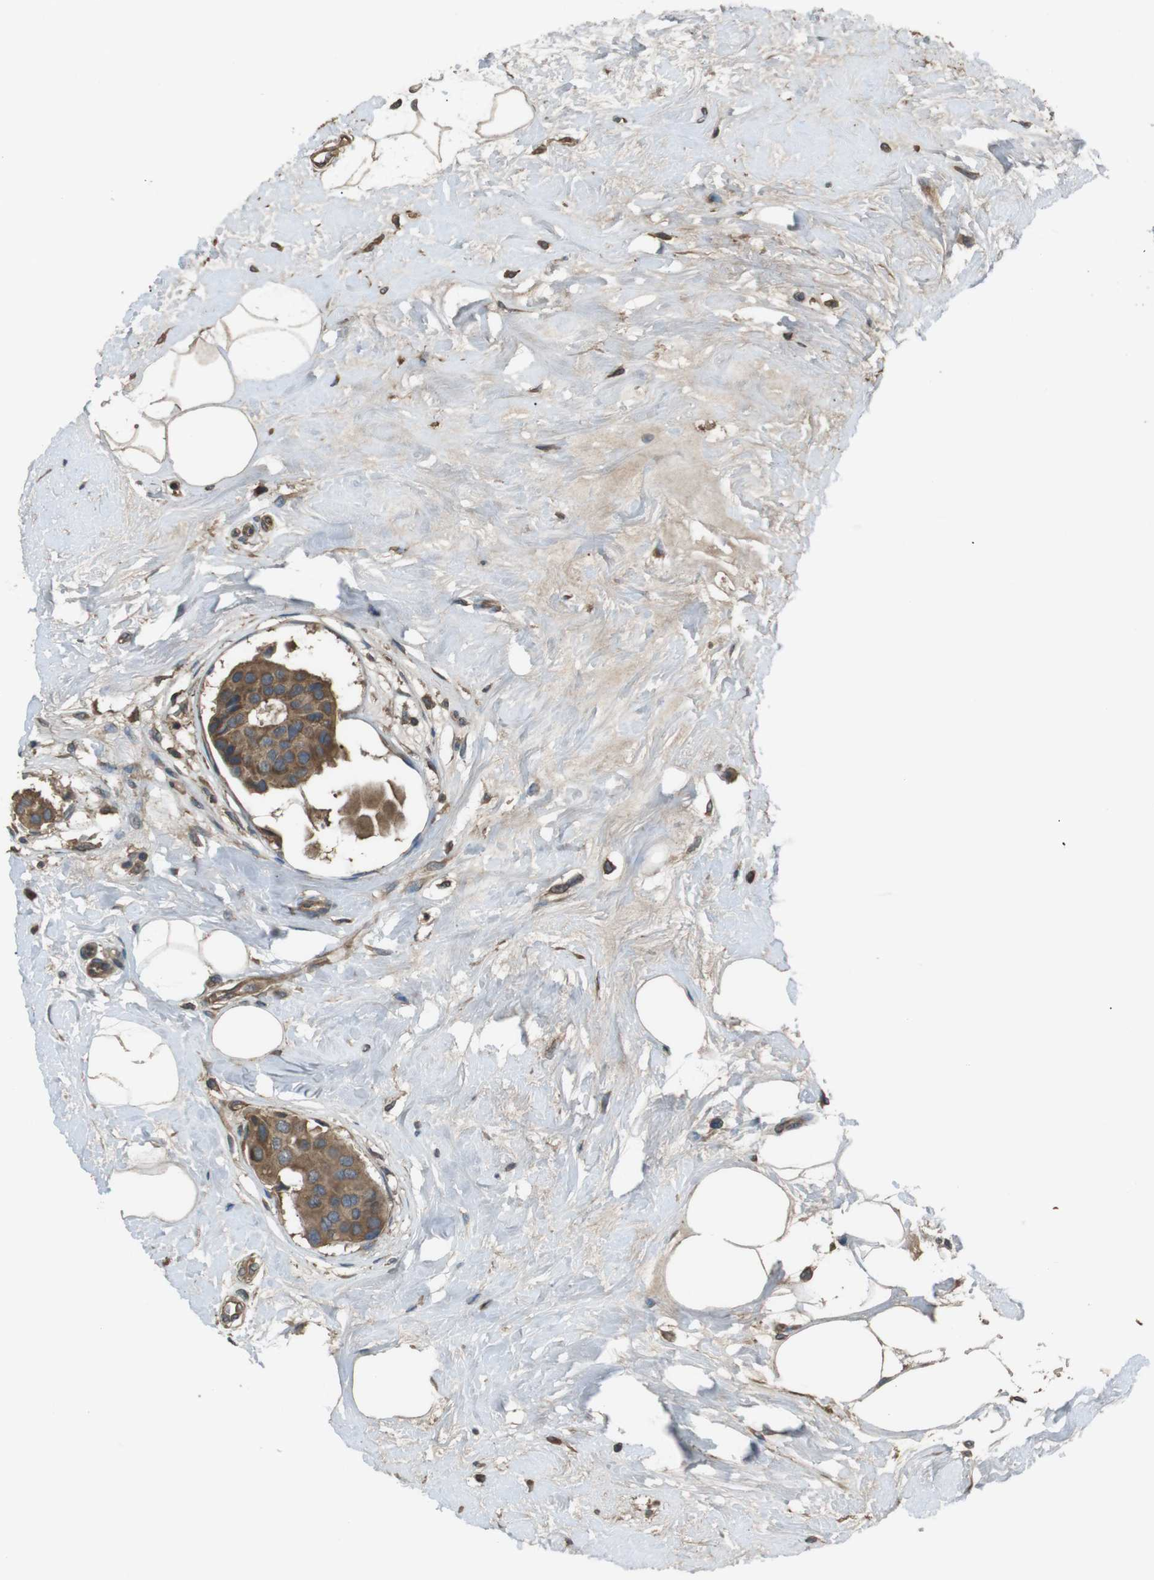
{"staining": {"intensity": "moderate", "quantity": ">75%", "location": "cytoplasmic/membranous"}, "tissue": "breast cancer", "cell_type": "Tumor cells", "image_type": "cancer", "snomed": [{"axis": "morphology", "description": "Normal tissue, NOS"}, {"axis": "morphology", "description": "Duct carcinoma"}, {"axis": "topography", "description": "Breast"}], "caption": "Immunohistochemical staining of human intraductal carcinoma (breast) exhibits medium levels of moderate cytoplasmic/membranous protein positivity in about >75% of tumor cells.", "gene": "FUT2", "patient": {"sex": "female", "age": 39}}